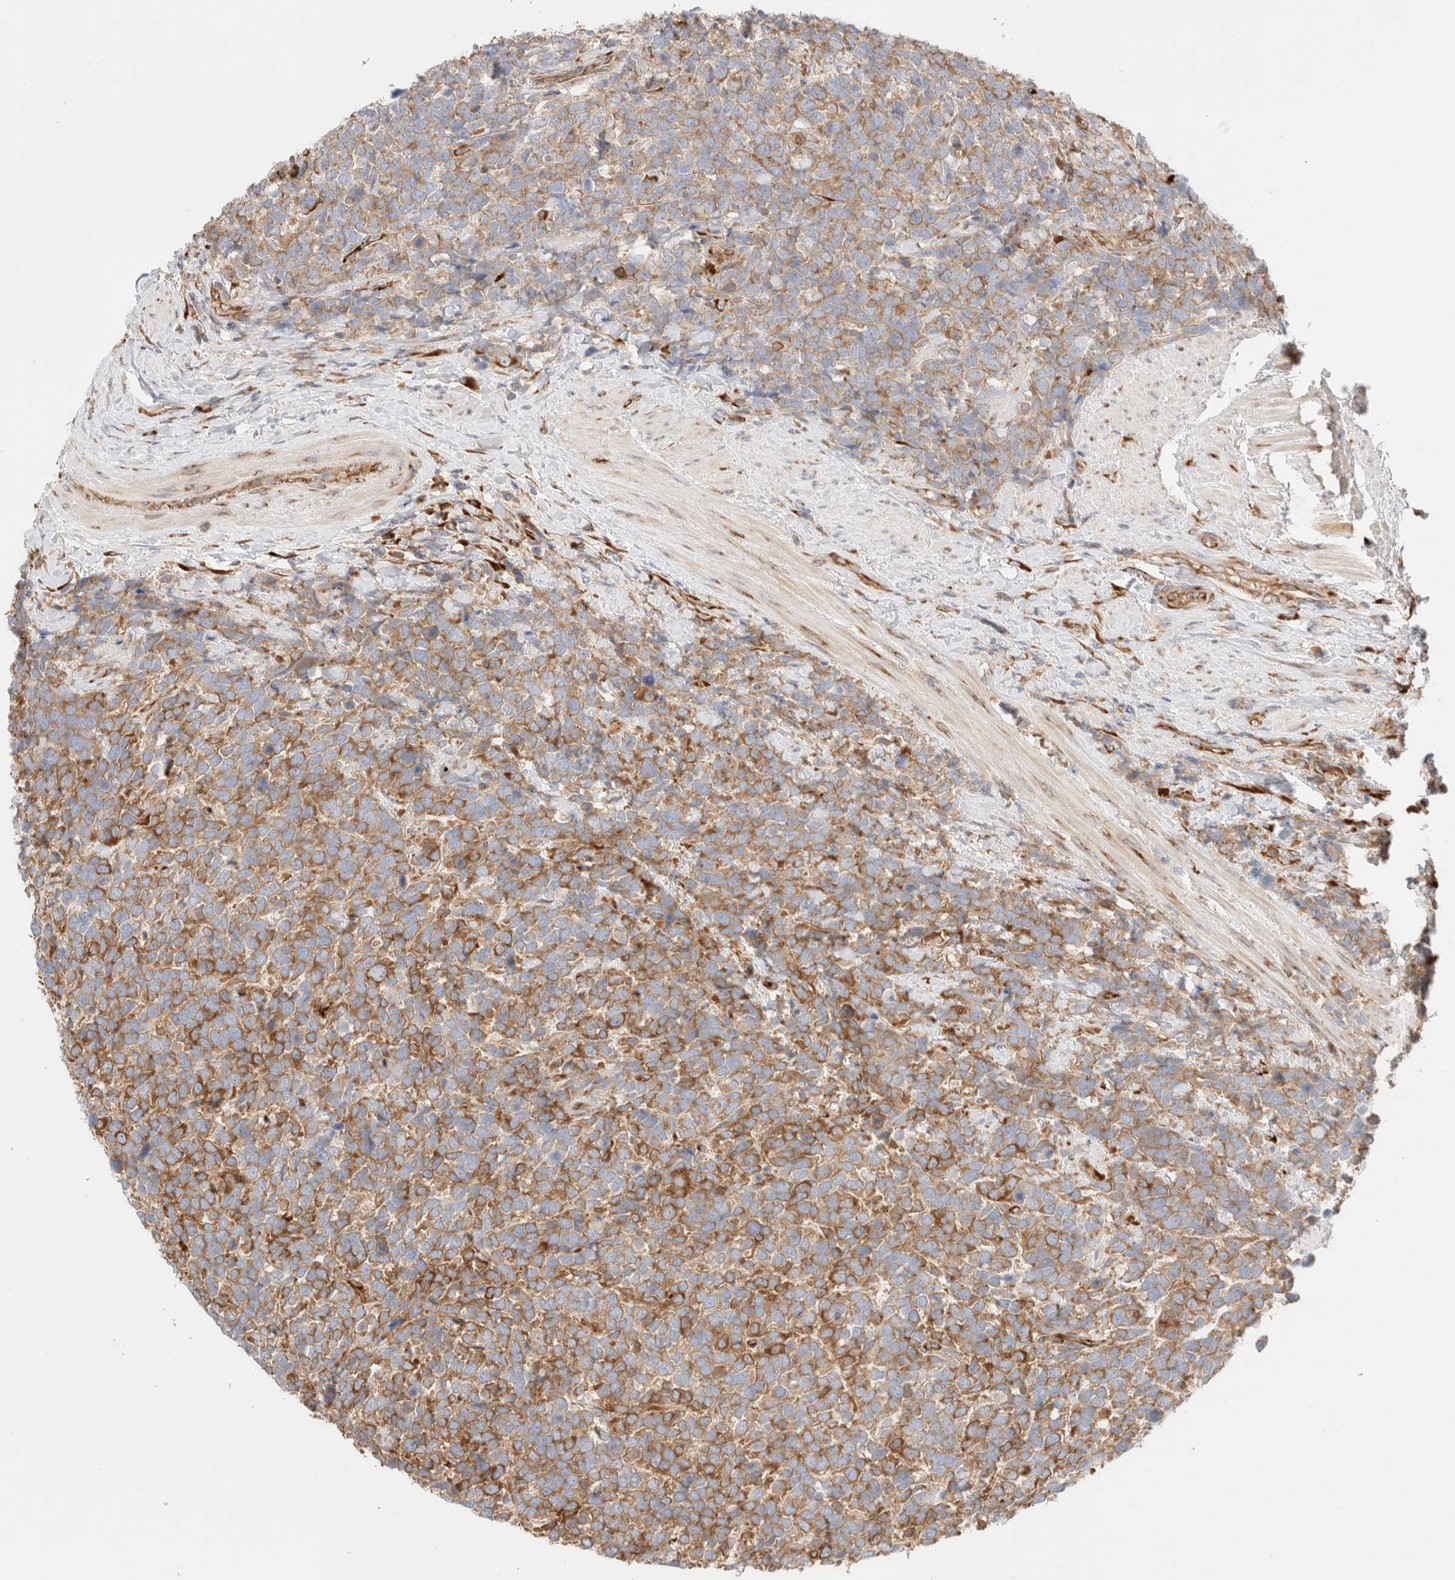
{"staining": {"intensity": "moderate", "quantity": ">75%", "location": "cytoplasmic/membranous"}, "tissue": "urothelial cancer", "cell_type": "Tumor cells", "image_type": "cancer", "snomed": [{"axis": "morphology", "description": "Urothelial carcinoma, High grade"}, {"axis": "topography", "description": "Urinary bladder"}], "caption": "An immunohistochemistry (IHC) image of neoplastic tissue is shown. Protein staining in brown shows moderate cytoplasmic/membranous positivity in urothelial cancer within tumor cells.", "gene": "ZC2HC1A", "patient": {"sex": "female", "age": 82}}